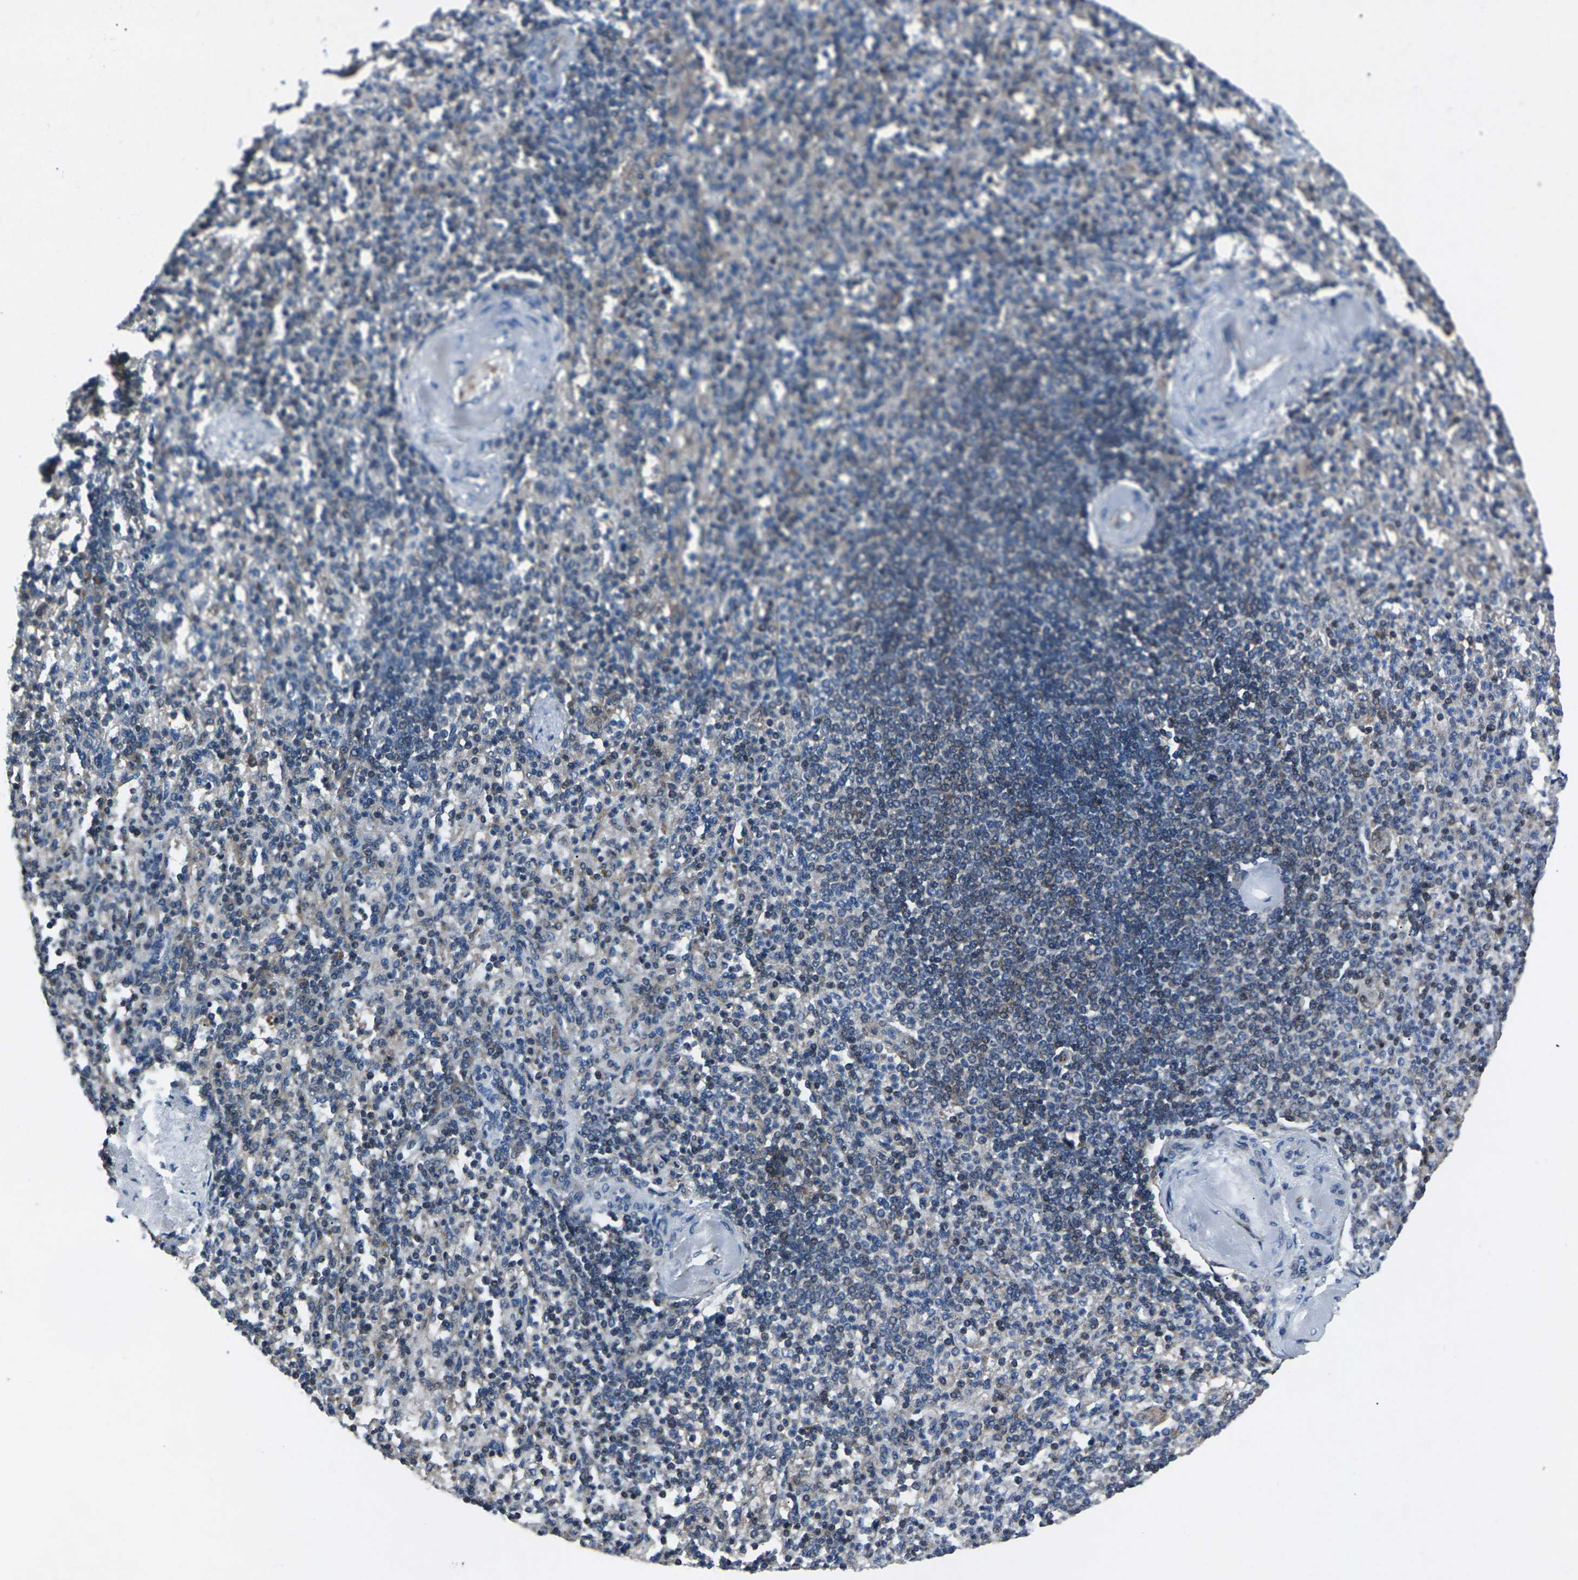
{"staining": {"intensity": "moderate", "quantity": "25%-75%", "location": "cytoplasmic/membranous,nuclear"}, "tissue": "spleen", "cell_type": "Cells in red pulp", "image_type": "normal", "snomed": [{"axis": "morphology", "description": "Normal tissue, NOS"}, {"axis": "topography", "description": "Spleen"}], "caption": "The histopathology image reveals staining of normal spleen, revealing moderate cytoplasmic/membranous,nuclear protein staining (brown color) within cells in red pulp.", "gene": "STAT4", "patient": {"sex": "female", "age": 74}}